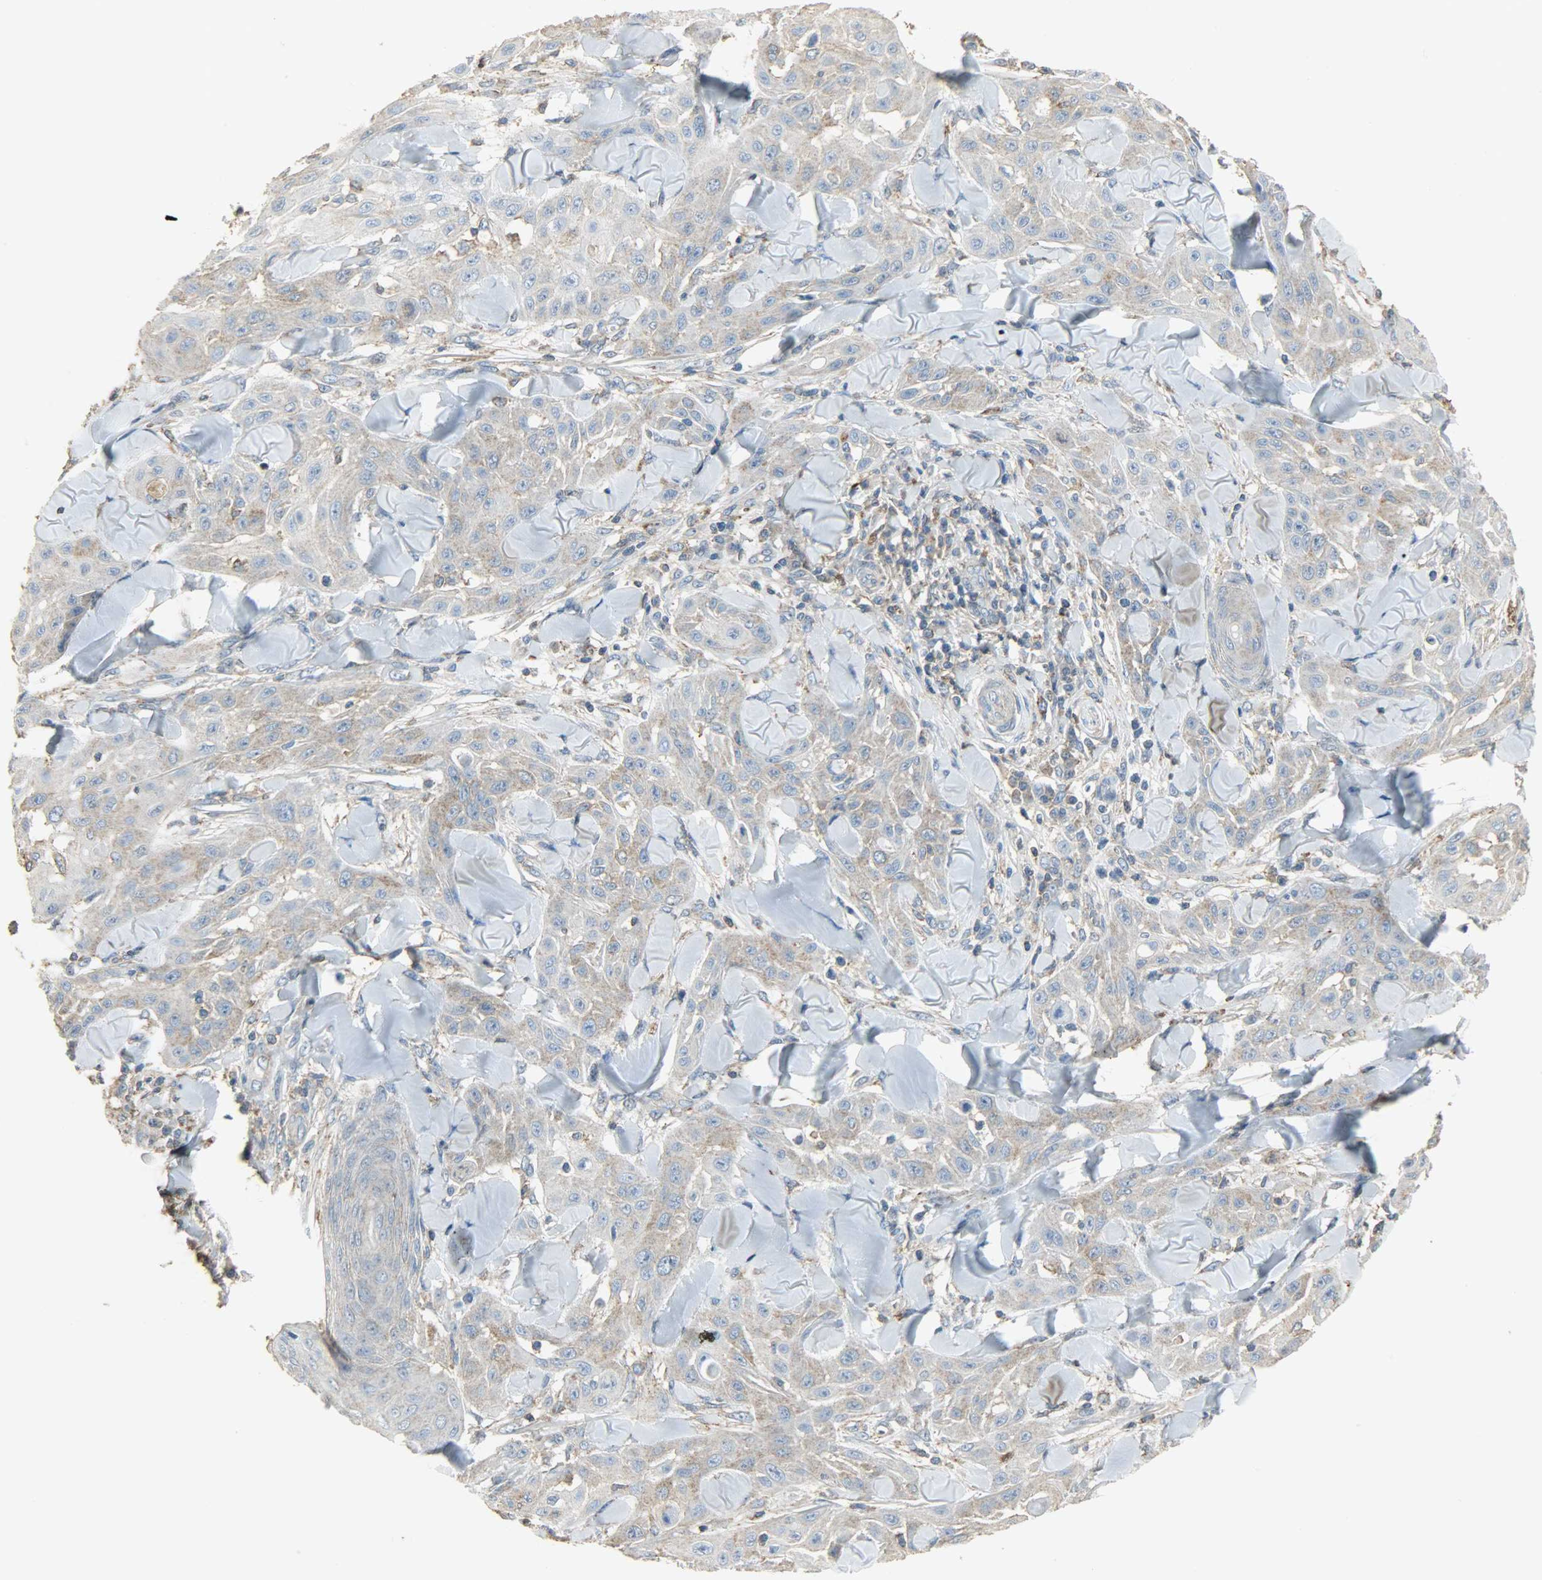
{"staining": {"intensity": "weak", "quantity": ">75%", "location": "cytoplasmic/membranous"}, "tissue": "skin cancer", "cell_type": "Tumor cells", "image_type": "cancer", "snomed": [{"axis": "morphology", "description": "Squamous cell carcinoma, NOS"}, {"axis": "topography", "description": "Skin"}], "caption": "A low amount of weak cytoplasmic/membranous staining is identified in approximately >75% of tumor cells in squamous cell carcinoma (skin) tissue.", "gene": "DNAJA4", "patient": {"sex": "male", "age": 24}}